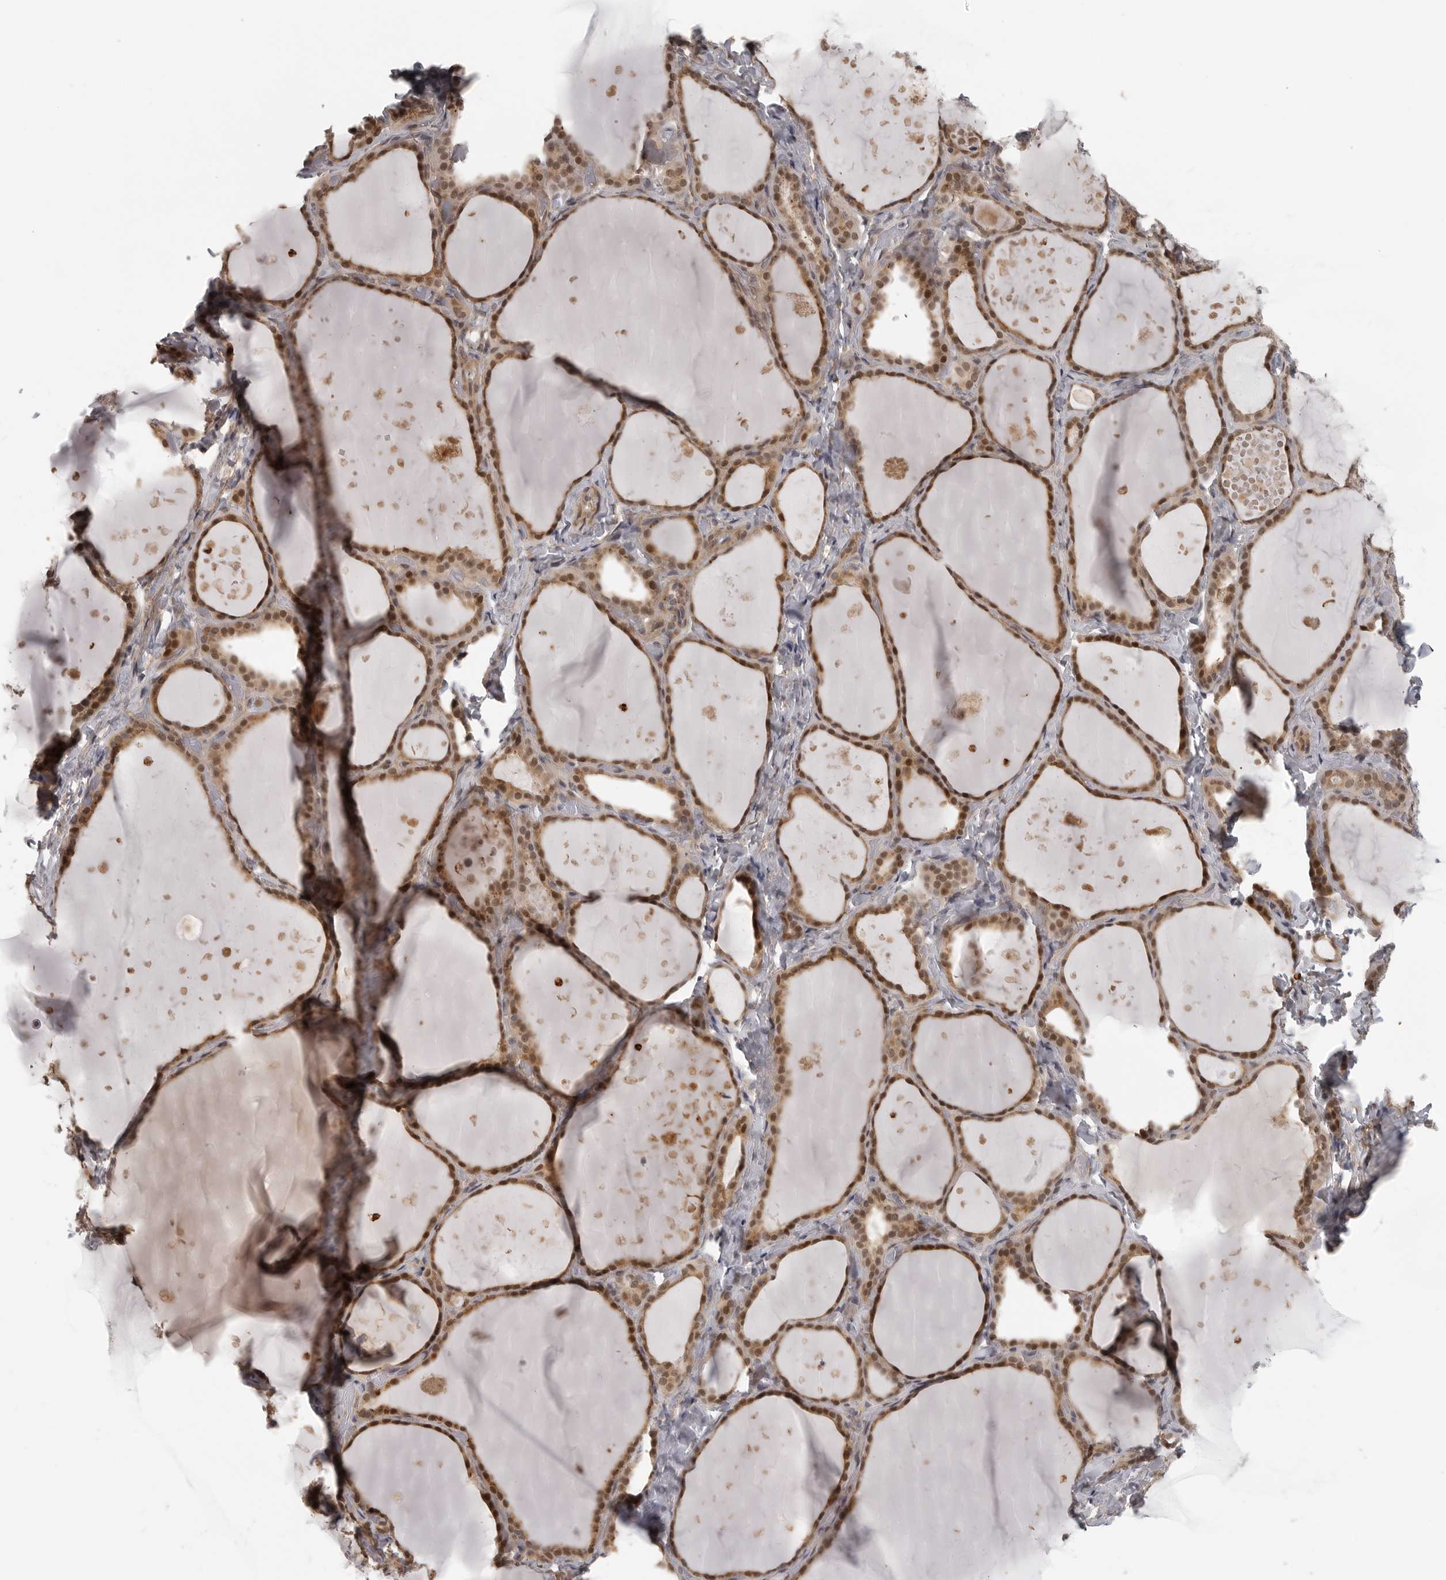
{"staining": {"intensity": "moderate", "quantity": ">75%", "location": "cytoplasmic/membranous,nuclear"}, "tissue": "thyroid gland", "cell_type": "Glandular cells", "image_type": "normal", "snomed": [{"axis": "morphology", "description": "Normal tissue, NOS"}, {"axis": "topography", "description": "Thyroid gland"}], "caption": "Glandular cells reveal medium levels of moderate cytoplasmic/membranous,nuclear expression in approximately >75% of cells in normal thyroid gland. The protein of interest is shown in brown color, while the nuclei are stained blue.", "gene": "UROD", "patient": {"sex": "female", "age": 44}}